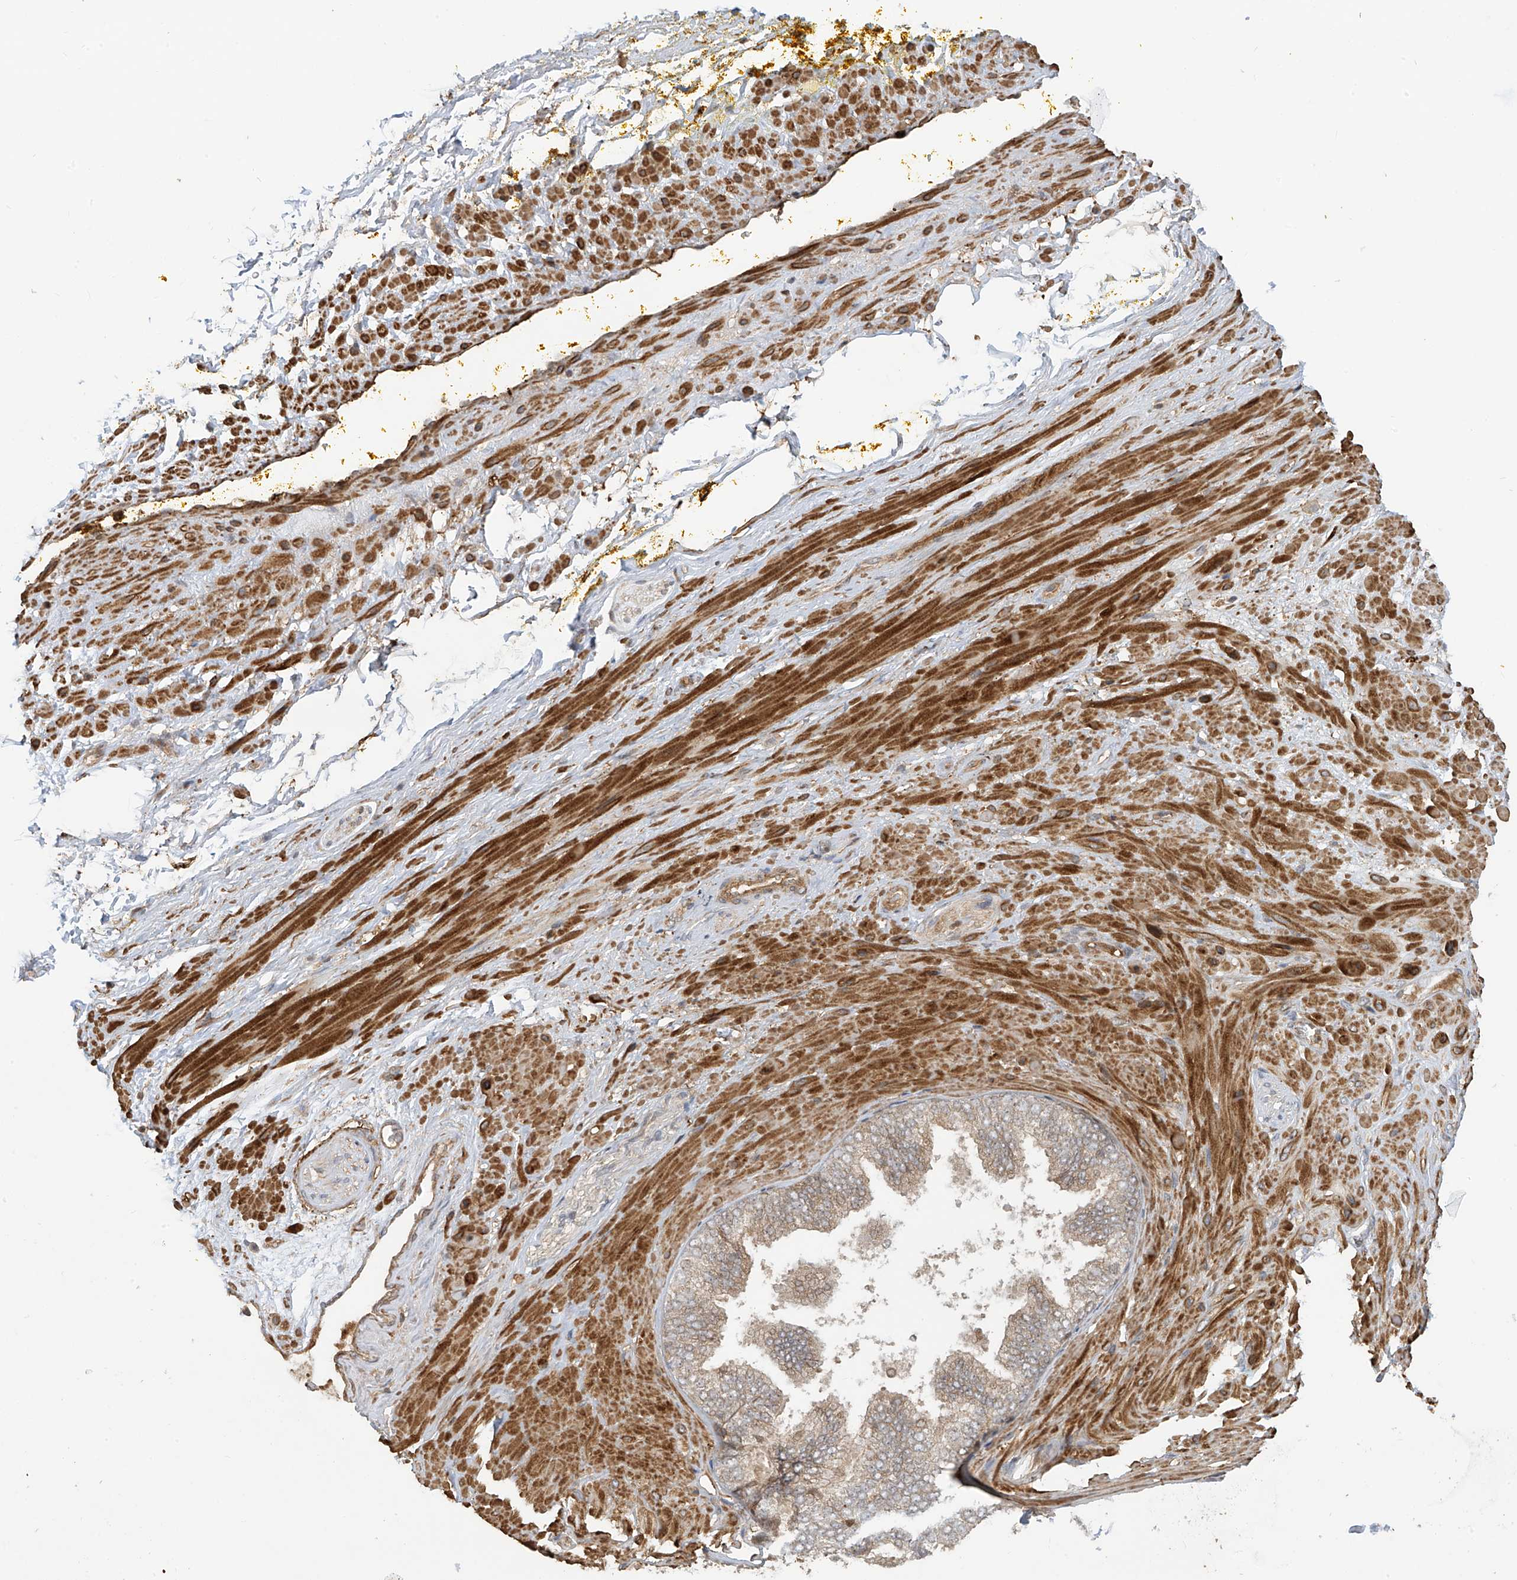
{"staining": {"intensity": "weak", "quantity": ">75%", "location": "cytoplasmic/membranous"}, "tissue": "soft tissue", "cell_type": "Fibroblasts", "image_type": "normal", "snomed": [{"axis": "morphology", "description": "Normal tissue, NOS"}, {"axis": "morphology", "description": "Adenocarcinoma, Low grade"}, {"axis": "topography", "description": "Prostate"}, {"axis": "topography", "description": "Peripheral nerve tissue"}], "caption": "Unremarkable soft tissue demonstrates weak cytoplasmic/membranous staining in about >75% of fibroblasts.", "gene": "ATAD2B", "patient": {"sex": "male", "age": 63}}